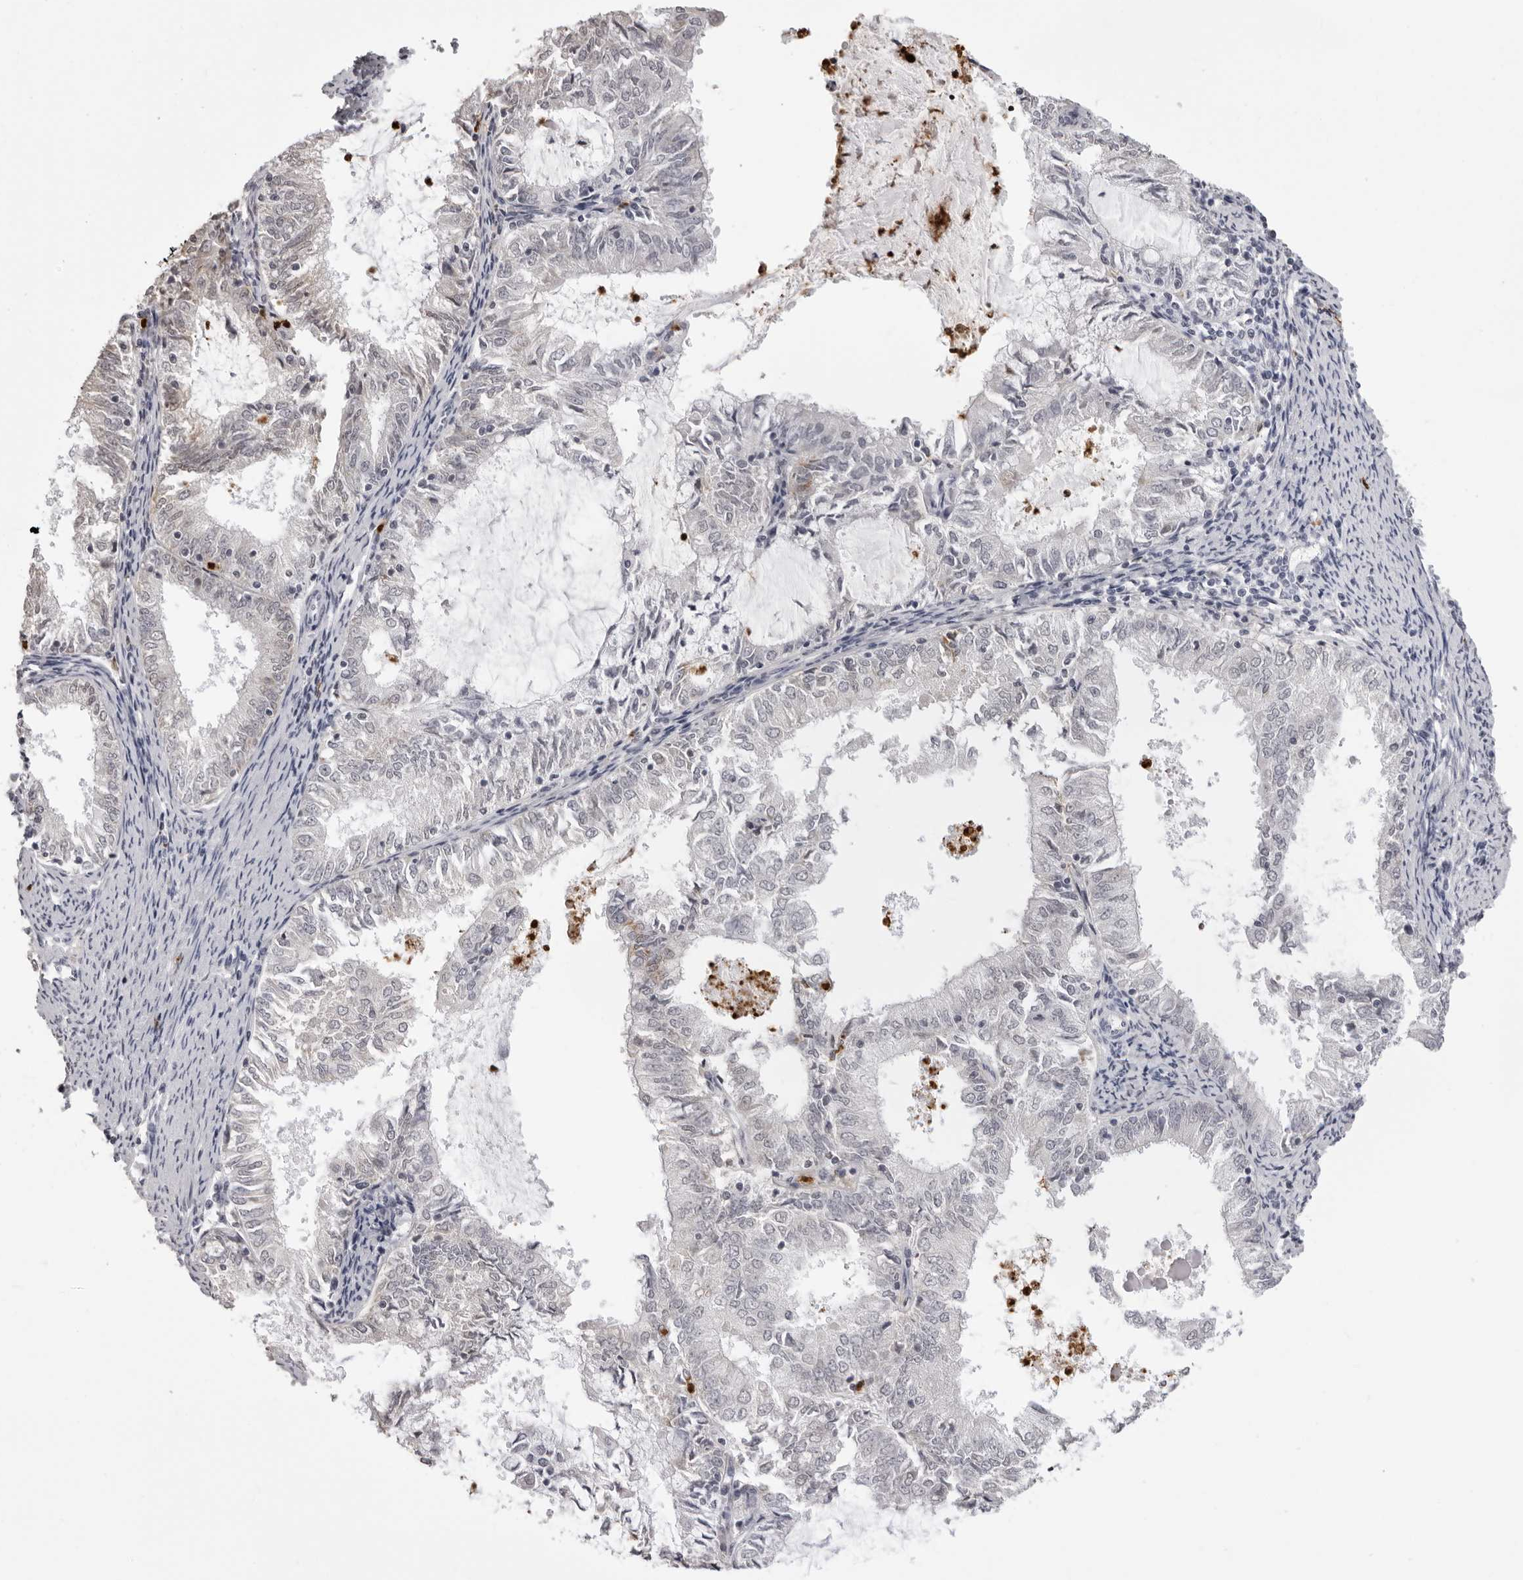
{"staining": {"intensity": "negative", "quantity": "none", "location": "none"}, "tissue": "endometrial cancer", "cell_type": "Tumor cells", "image_type": "cancer", "snomed": [{"axis": "morphology", "description": "Adenocarcinoma, NOS"}, {"axis": "topography", "description": "Endometrium"}], "caption": "Image shows no protein staining in tumor cells of endometrial cancer (adenocarcinoma) tissue.", "gene": "IL31", "patient": {"sex": "female", "age": 57}}